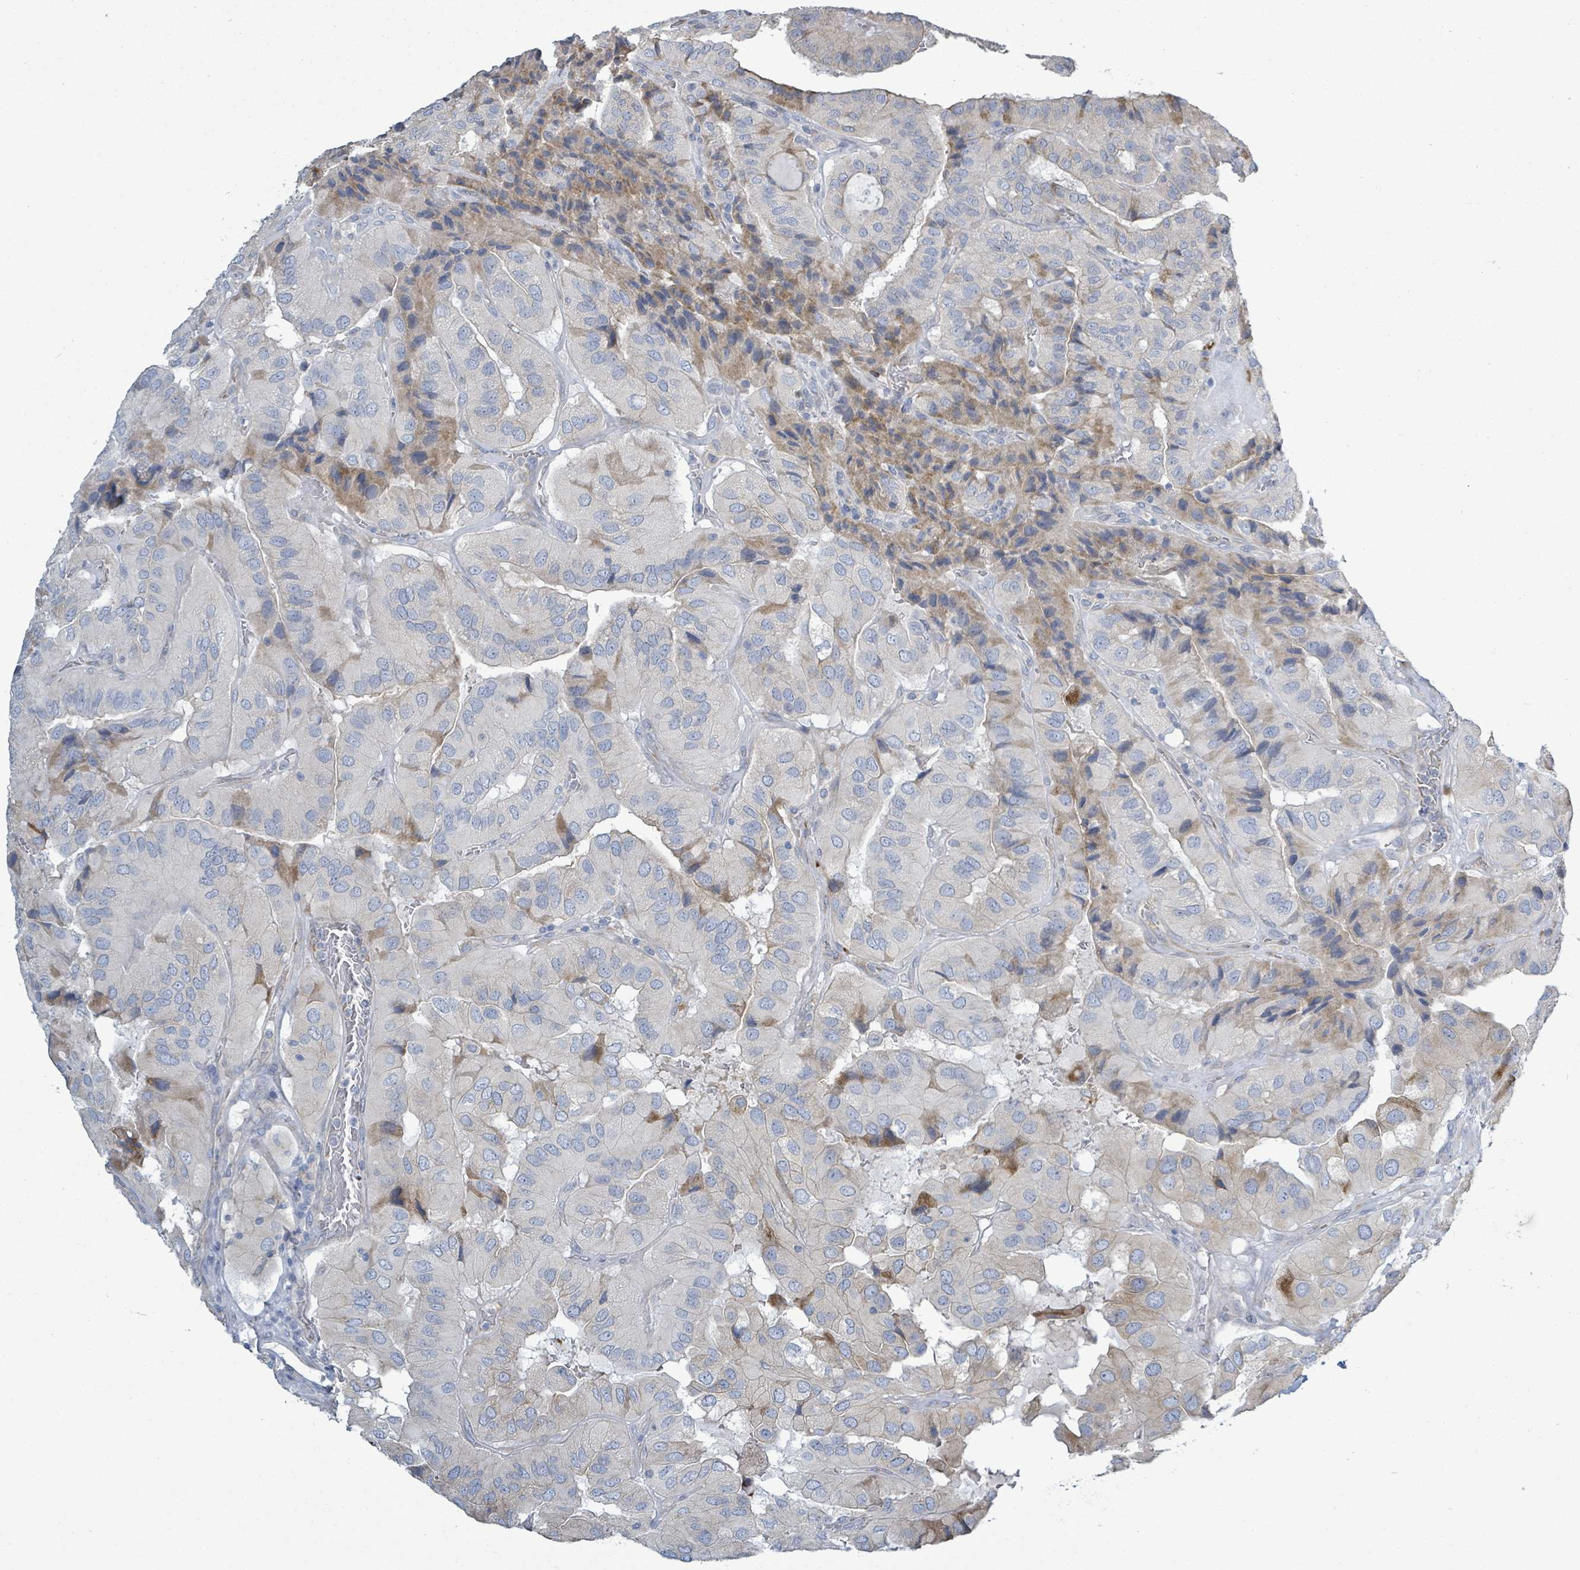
{"staining": {"intensity": "negative", "quantity": "none", "location": "none"}, "tissue": "thyroid cancer", "cell_type": "Tumor cells", "image_type": "cancer", "snomed": [{"axis": "morphology", "description": "Normal tissue, NOS"}, {"axis": "morphology", "description": "Papillary adenocarcinoma, NOS"}, {"axis": "topography", "description": "Thyroid gland"}], "caption": "Tumor cells are negative for brown protein staining in thyroid papillary adenocarcinoma.", "gene": "SIRPB1", "patient": {"sex": "female", "age": 59}}